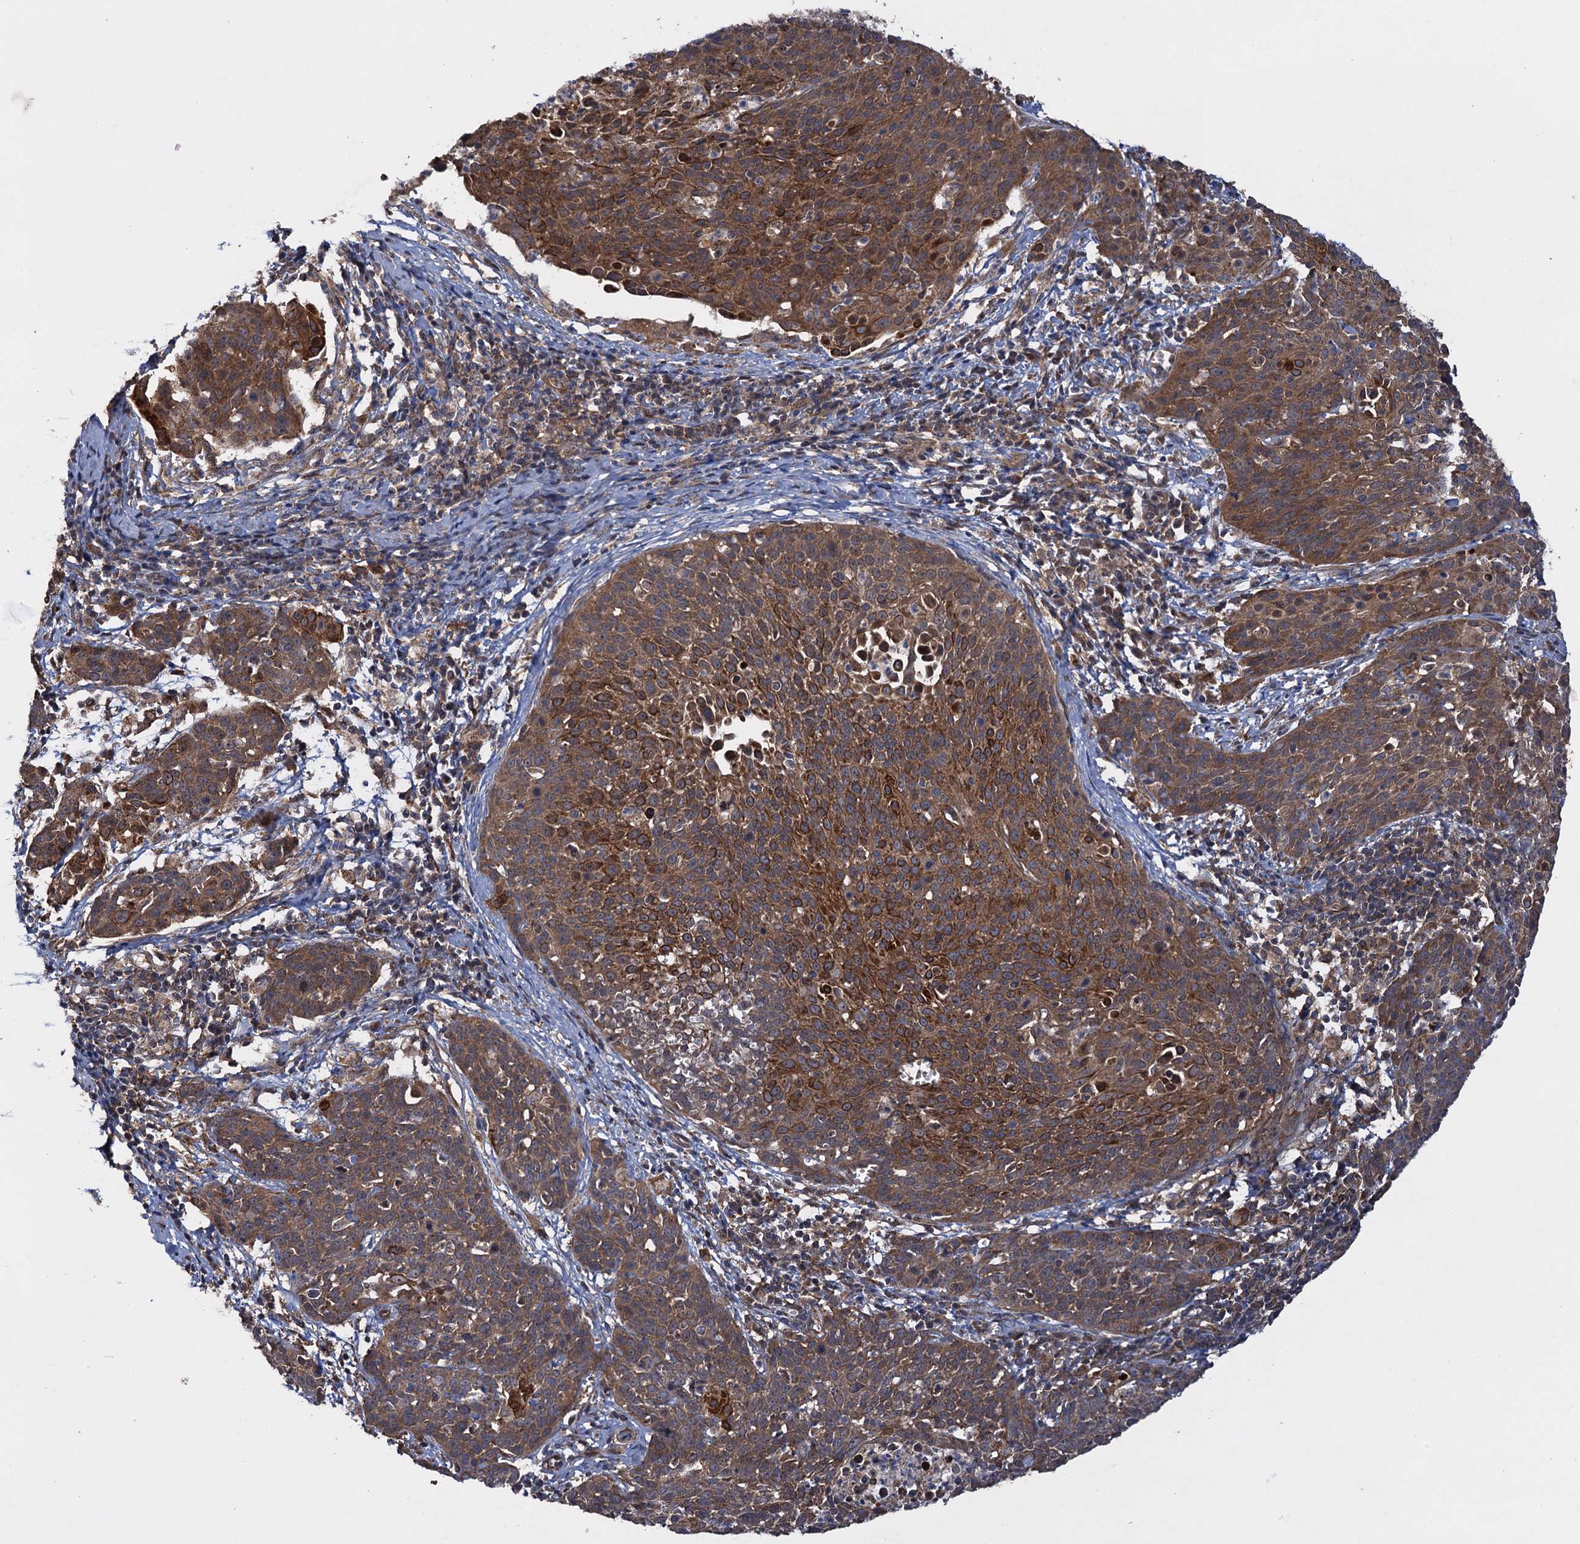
{"staining": {"intensity": "strong", "quantity": "25%-75%", "location": "cytoplasmic/membranous"}, "tissue": "cervical cancer", "cell_type": "Tumor cells", "image_type": "cancer", "snomed": [{"axis": "morphology", "description": "Squamous cell carcinoma, NOS"}, {"axis": "topography", "description": "Cervix"}], "caption": "Cervical cancer (squamous cell carcinoma) stained with a protein marker demonstrates strong staining in tumor cells.", "gene": "HAUS1", "patient": {"sex": "female", "age": 38}}